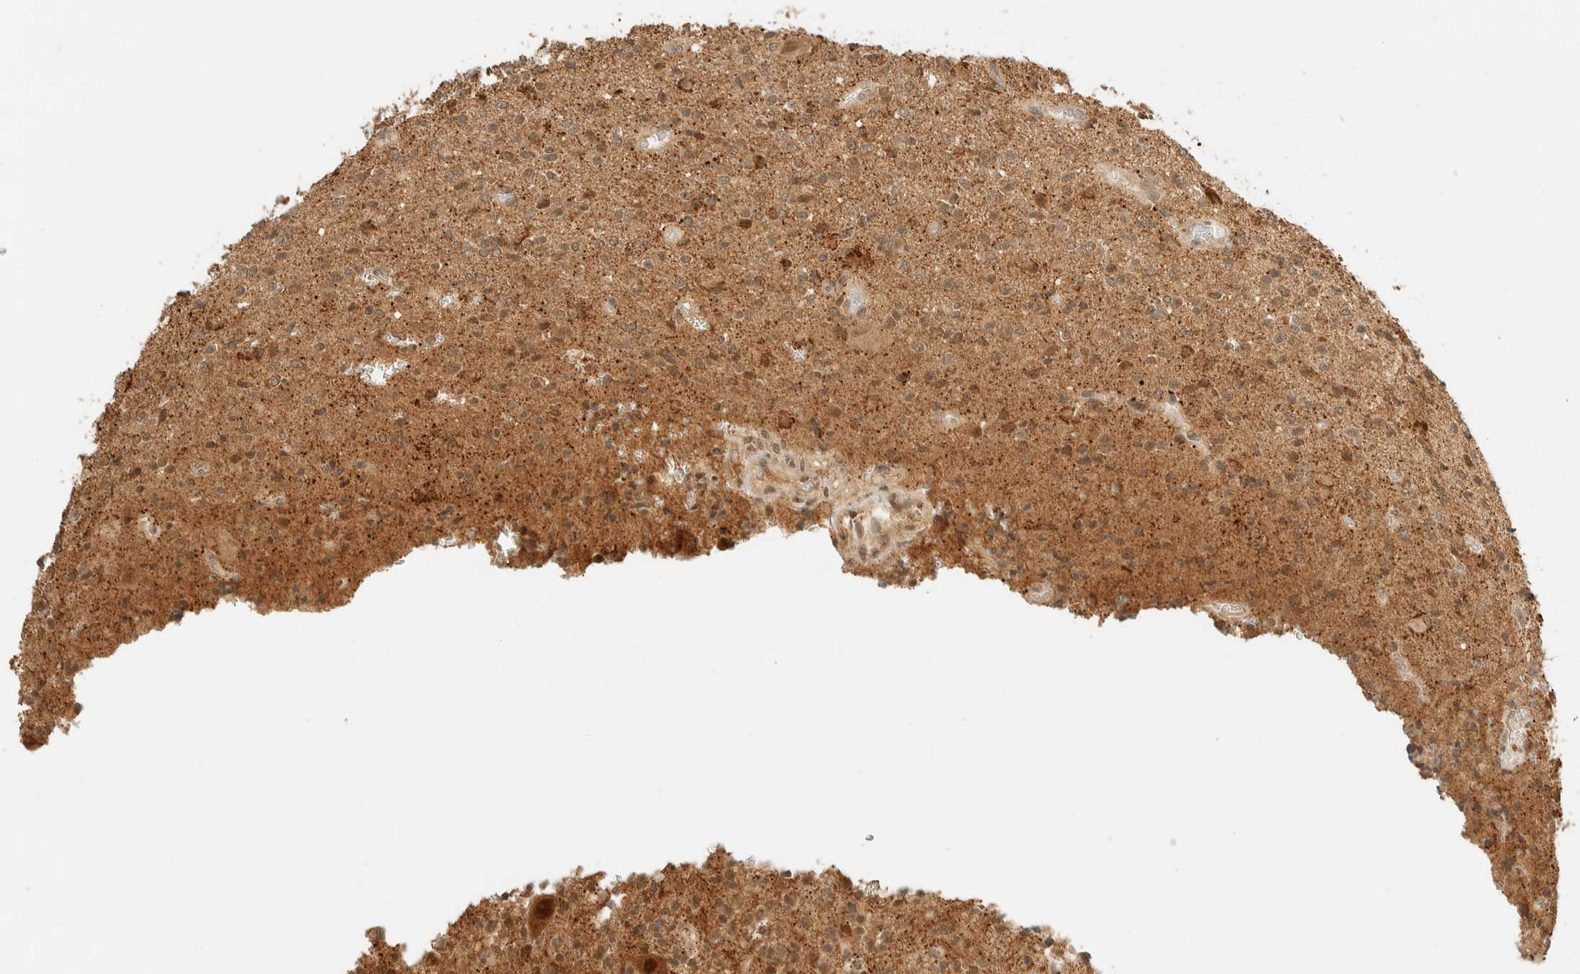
{"staining": {"intensity": "moderate", "quantity": ">75%", "location": "cytoplasmic/membranous,nuclear"}, "tissue": "glioma", "cell_type": "Tumor cells", "image_type": "cancer", "snomed": [{"axis": "morphology", "description": "Glioma, malignant, High grade"}, {"axis": "topography", "description": "Brain"}], "caption": "This histopathology image reveals glioma stained with IHC to label a protein in brown. The cytoplasmic/membranous and nuclear of tumor cells show moderate positivity for the protein. Nuclei are counter-stained blue.", "gene": "KIFAP3", "patient": {"sex": "male", "age": 34}}